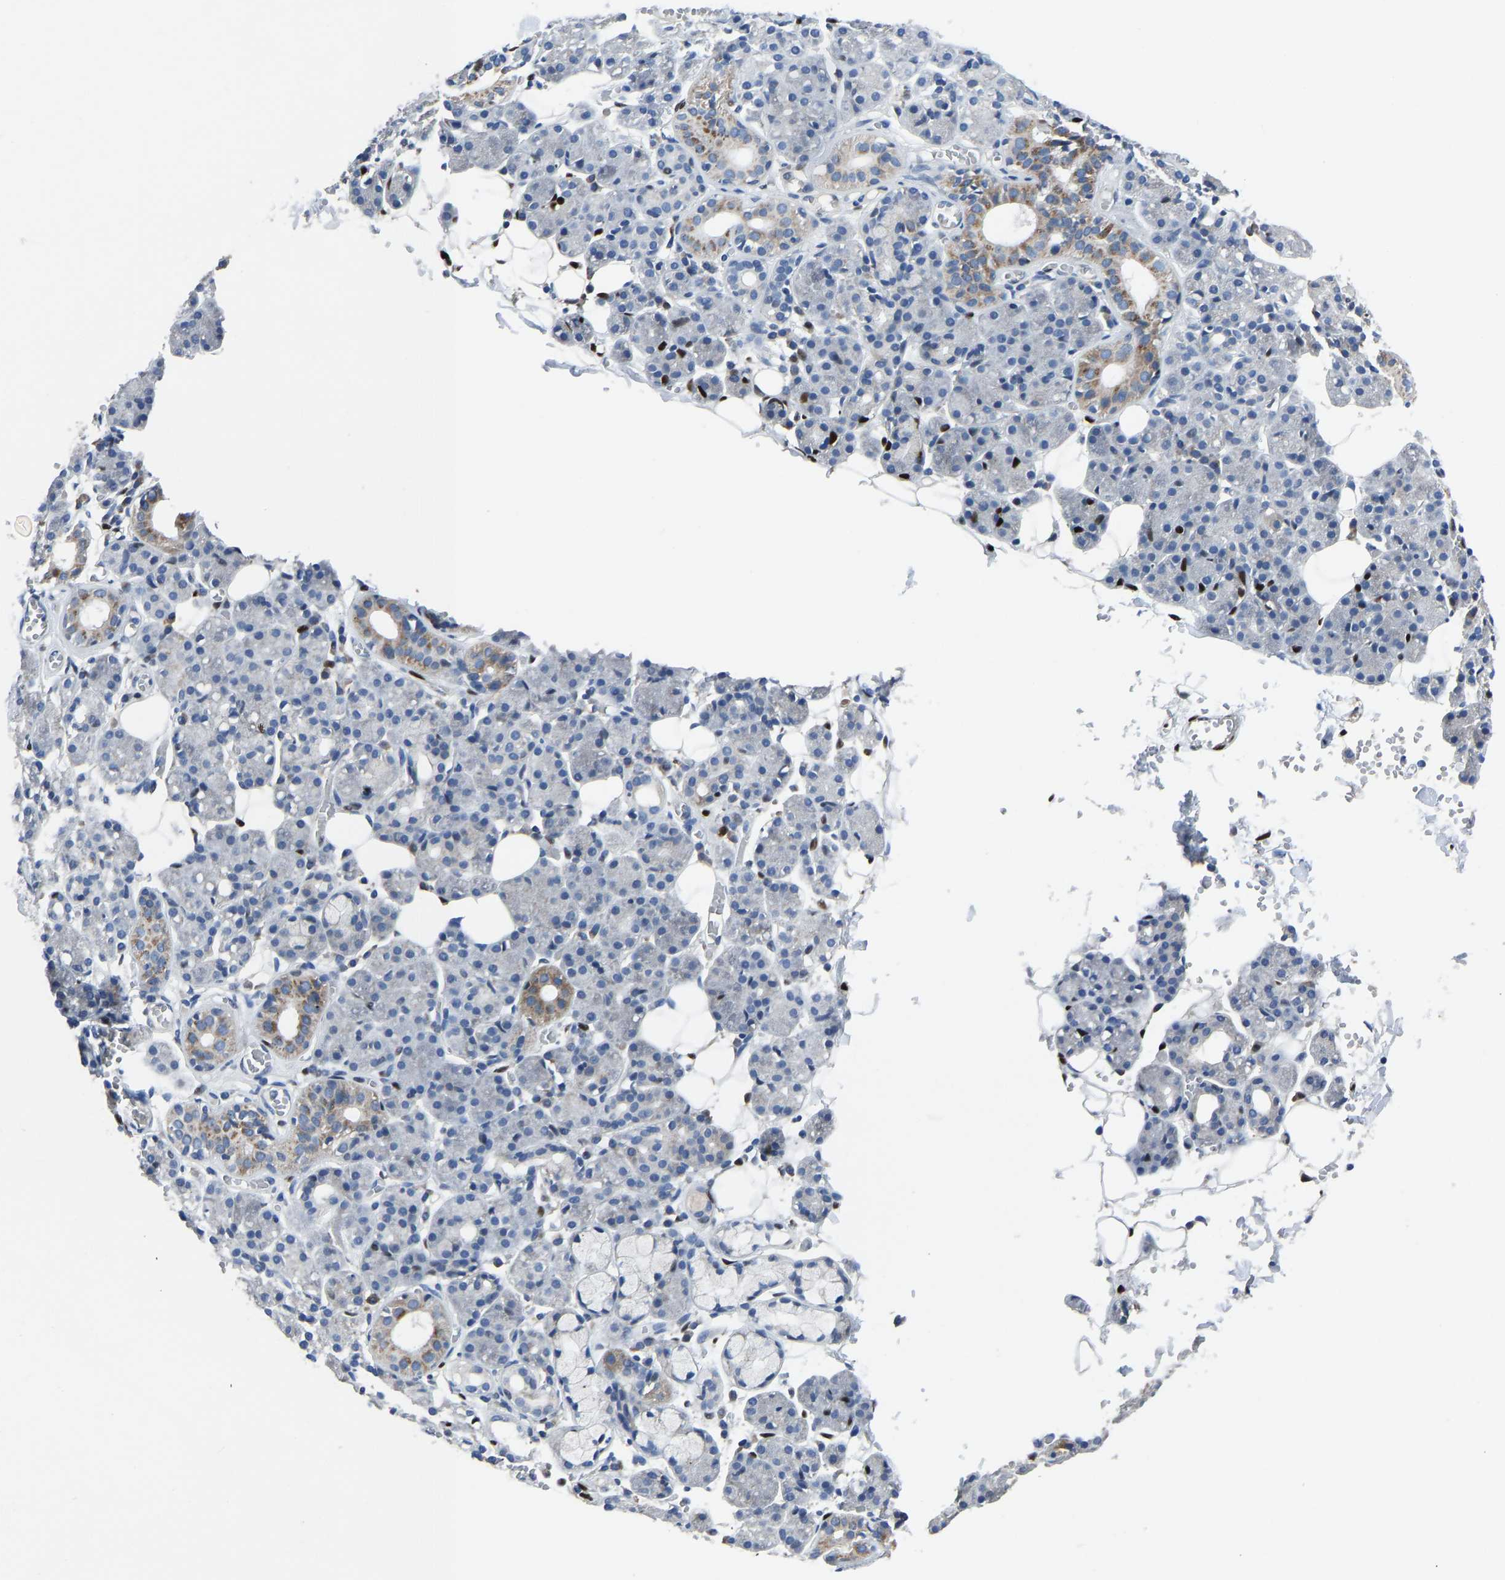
{"staining": {"intensity": "moderate", "quantity": "<25%", "location": "cytoplasmic/membranous,nuclear"}, "tissue": "salivary gland", "cell_type": "Glandular cells", "image_type": "normal", "snomed": [{"axis": "morphology", "description": "Normal tissue, NOS"}, {"axis": "topography", "description": "Salivary gland"}], "caption": "Salivary gland stained with DAB (3,3'-diaminobenzidine) immunohistochemistry reveals low levels of moderate cytoplasmic/membranous,nuclear positivity in about <25% of glandular cells.", "gene": "EGR1", "patient": {"sex": "male", "age": 63}}